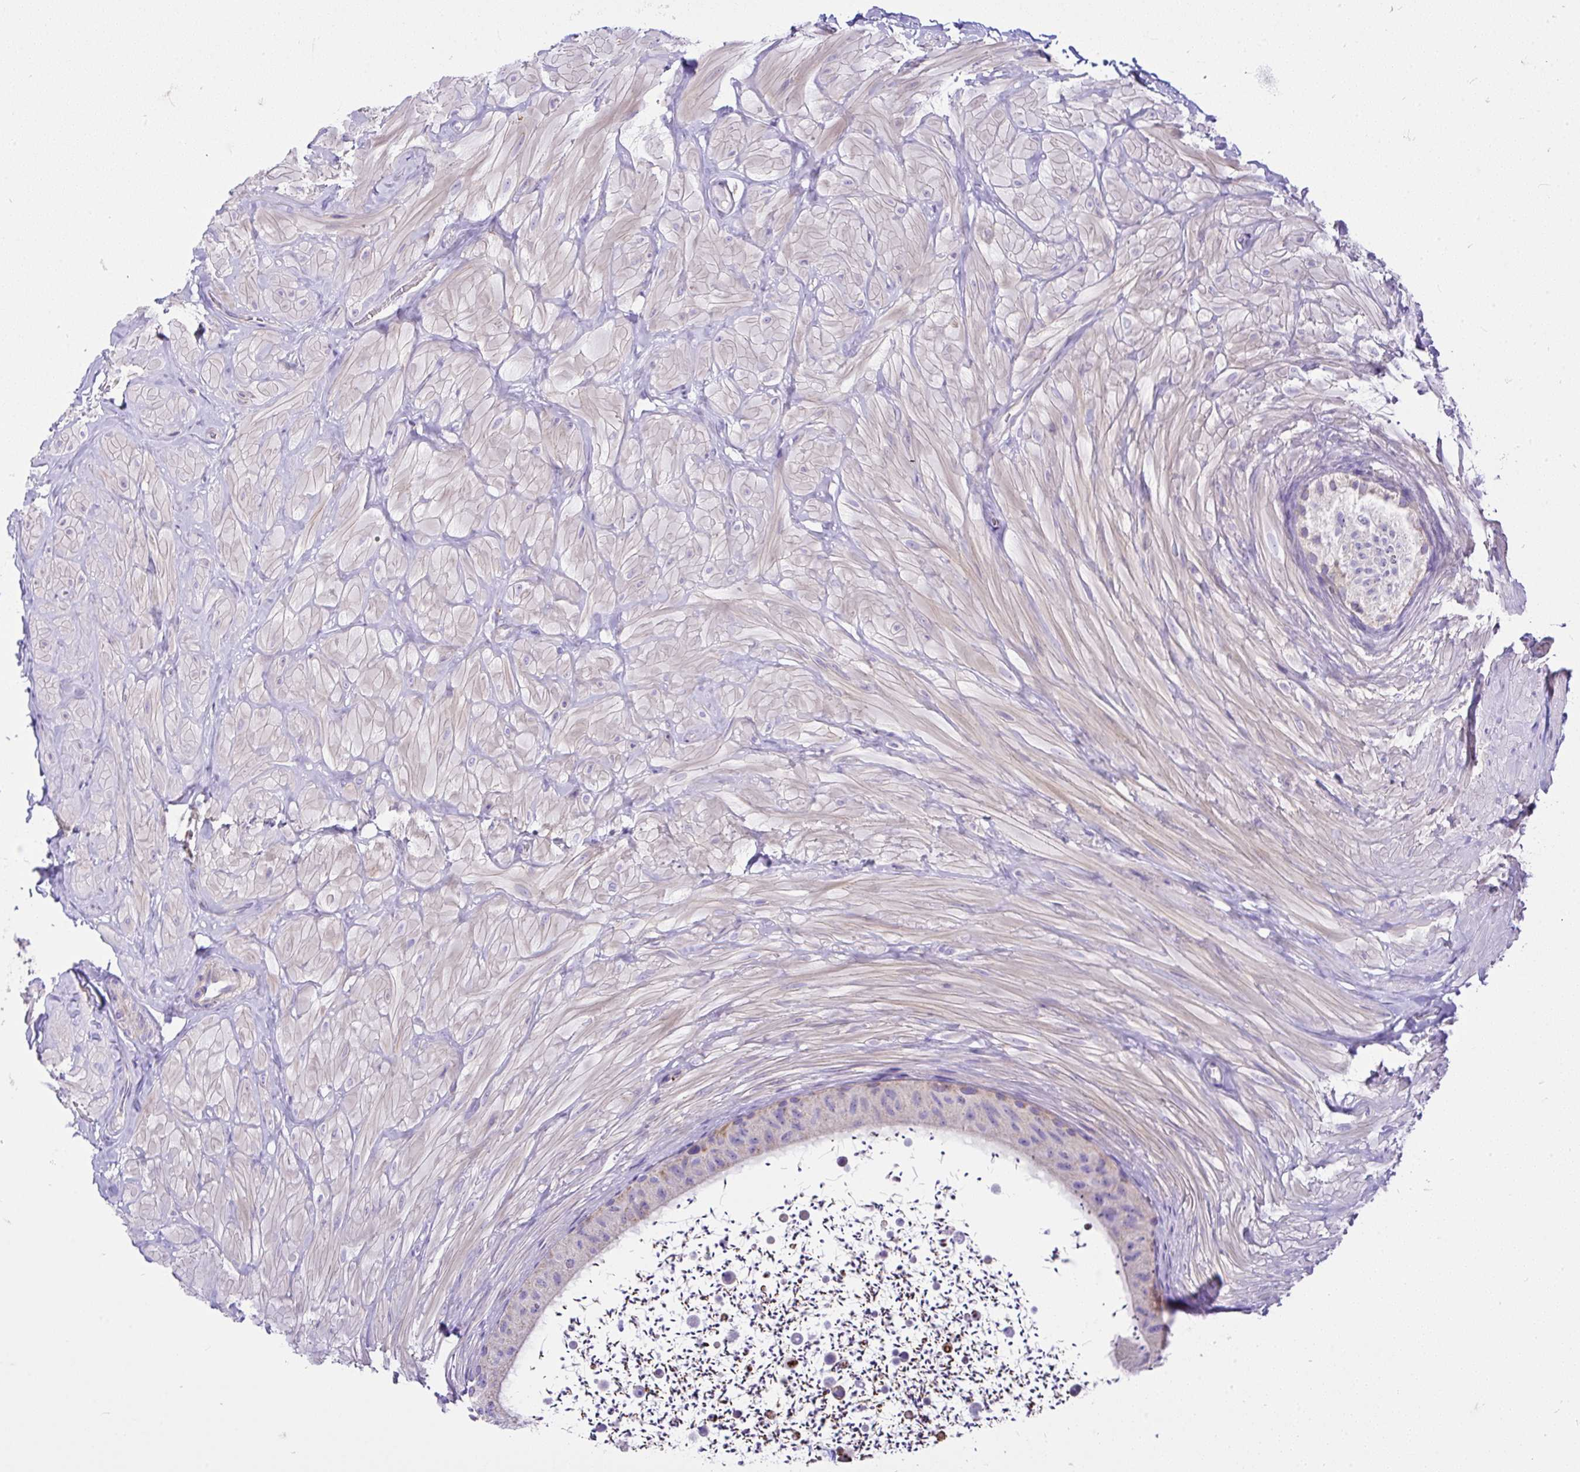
{"staining": {"intensity": "negative", "quantity": "none", "location": "none"}, "tissue": "epididymis", "cell_type": "Glandular cells", "image_type": "normal", "snomed": [{"axis": "morphology", "description": "Normal tissue, NOS"}, {"axis": "topography", "description": "Epididymis"}, {"axis": "topography", "description": "Peripheral nerve tissue"}], "caption": "Immunohistochemical staining of benign epididymis demonstrates no significant staining in glandular cells.", "gene": "CCDC142", "patient": {"sex": "male", "age": 32}}